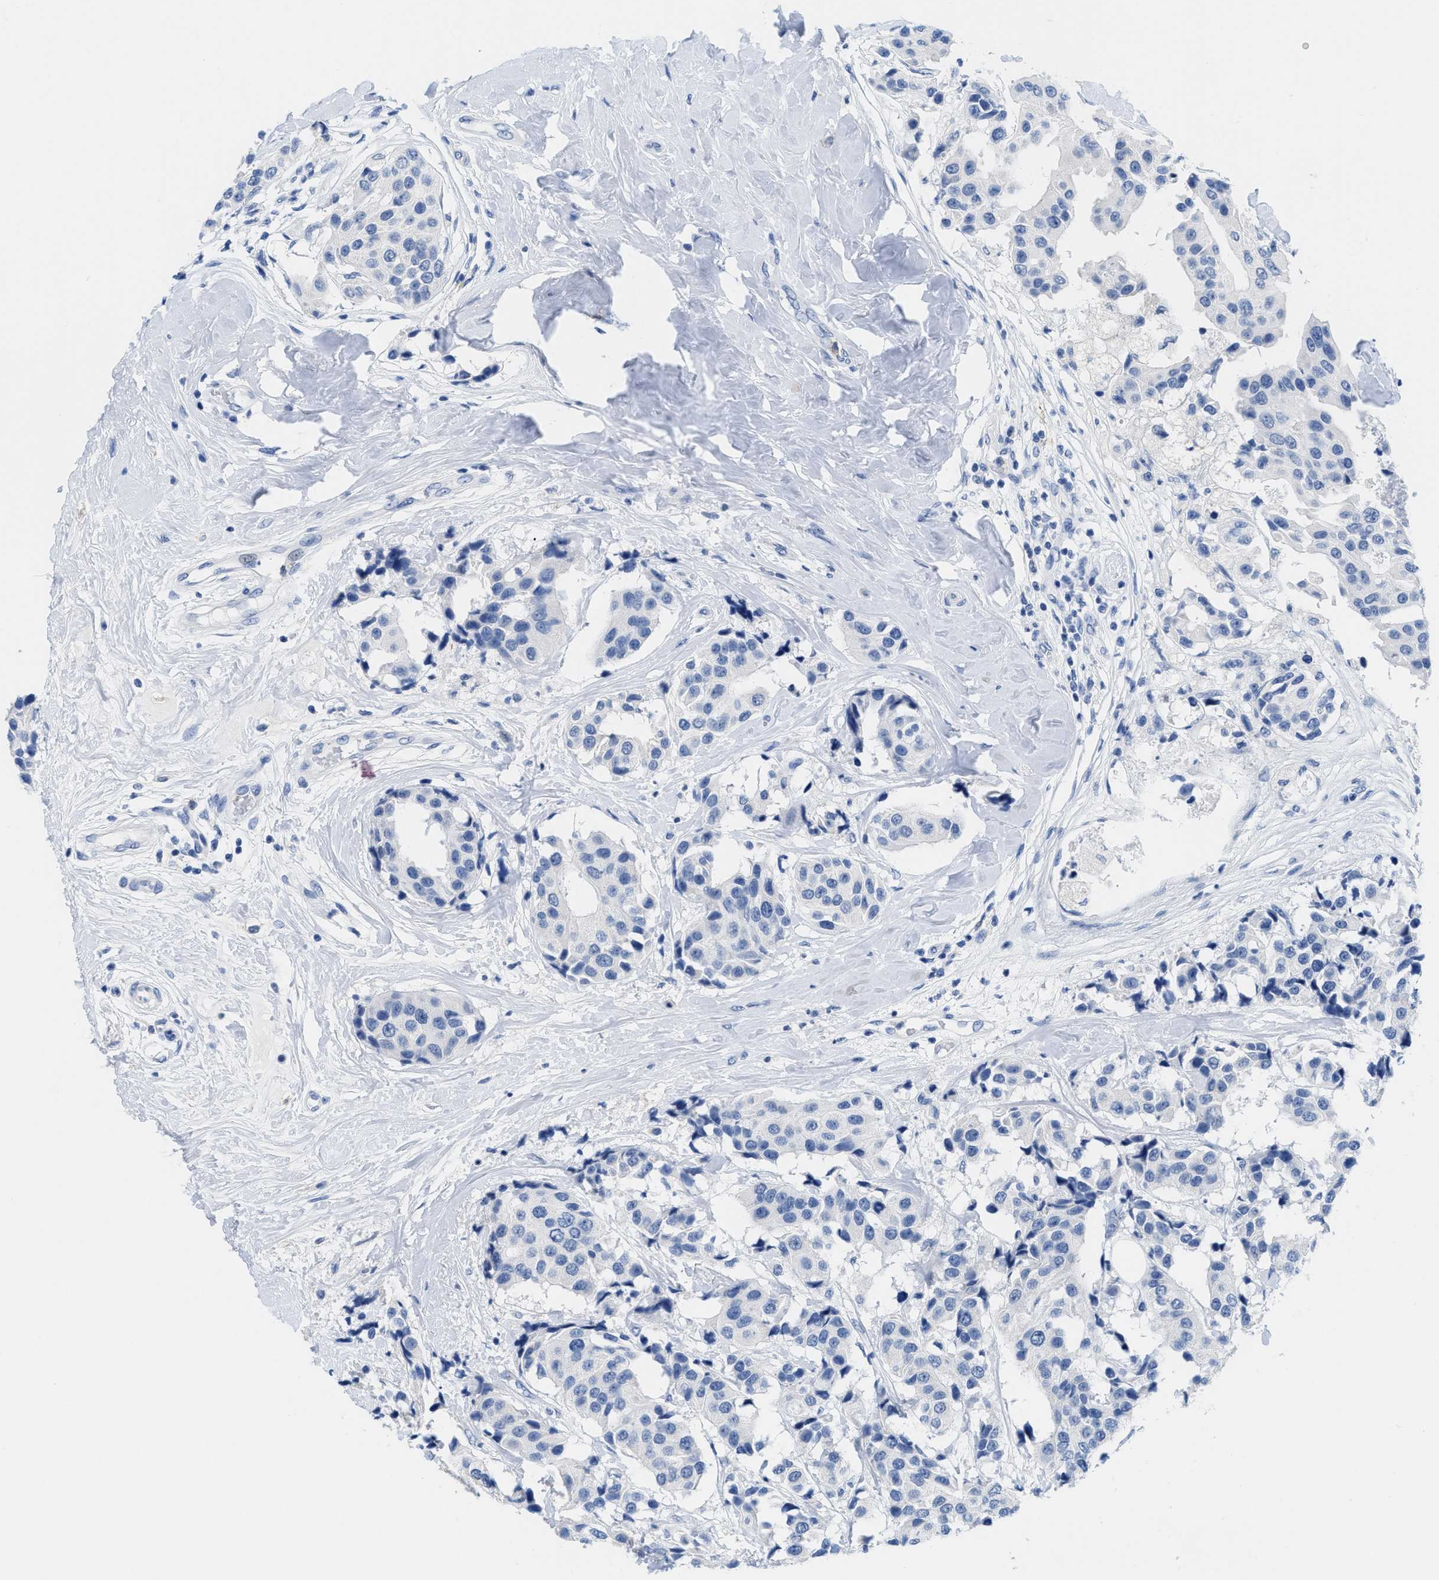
{"staining": {"intensity": "negative", "quantity": "none", "location": "none"}, "tissue": "breast cancer", "cell_type": "Tumor cells", "image_type": "cancer", "snomed": [{"axis": "morphology", "description": "Normal tissue, NOS"}, {"axis": "morphology", "description": "Duct carcinoma"}, {"axis": "topography", "description": "Breast"}], "caption": "Protein analysis of breast cancer reveals no significant staining in tumor cells.", "gene": "CR1", "patient": {"sex": "female", "age": 39}}